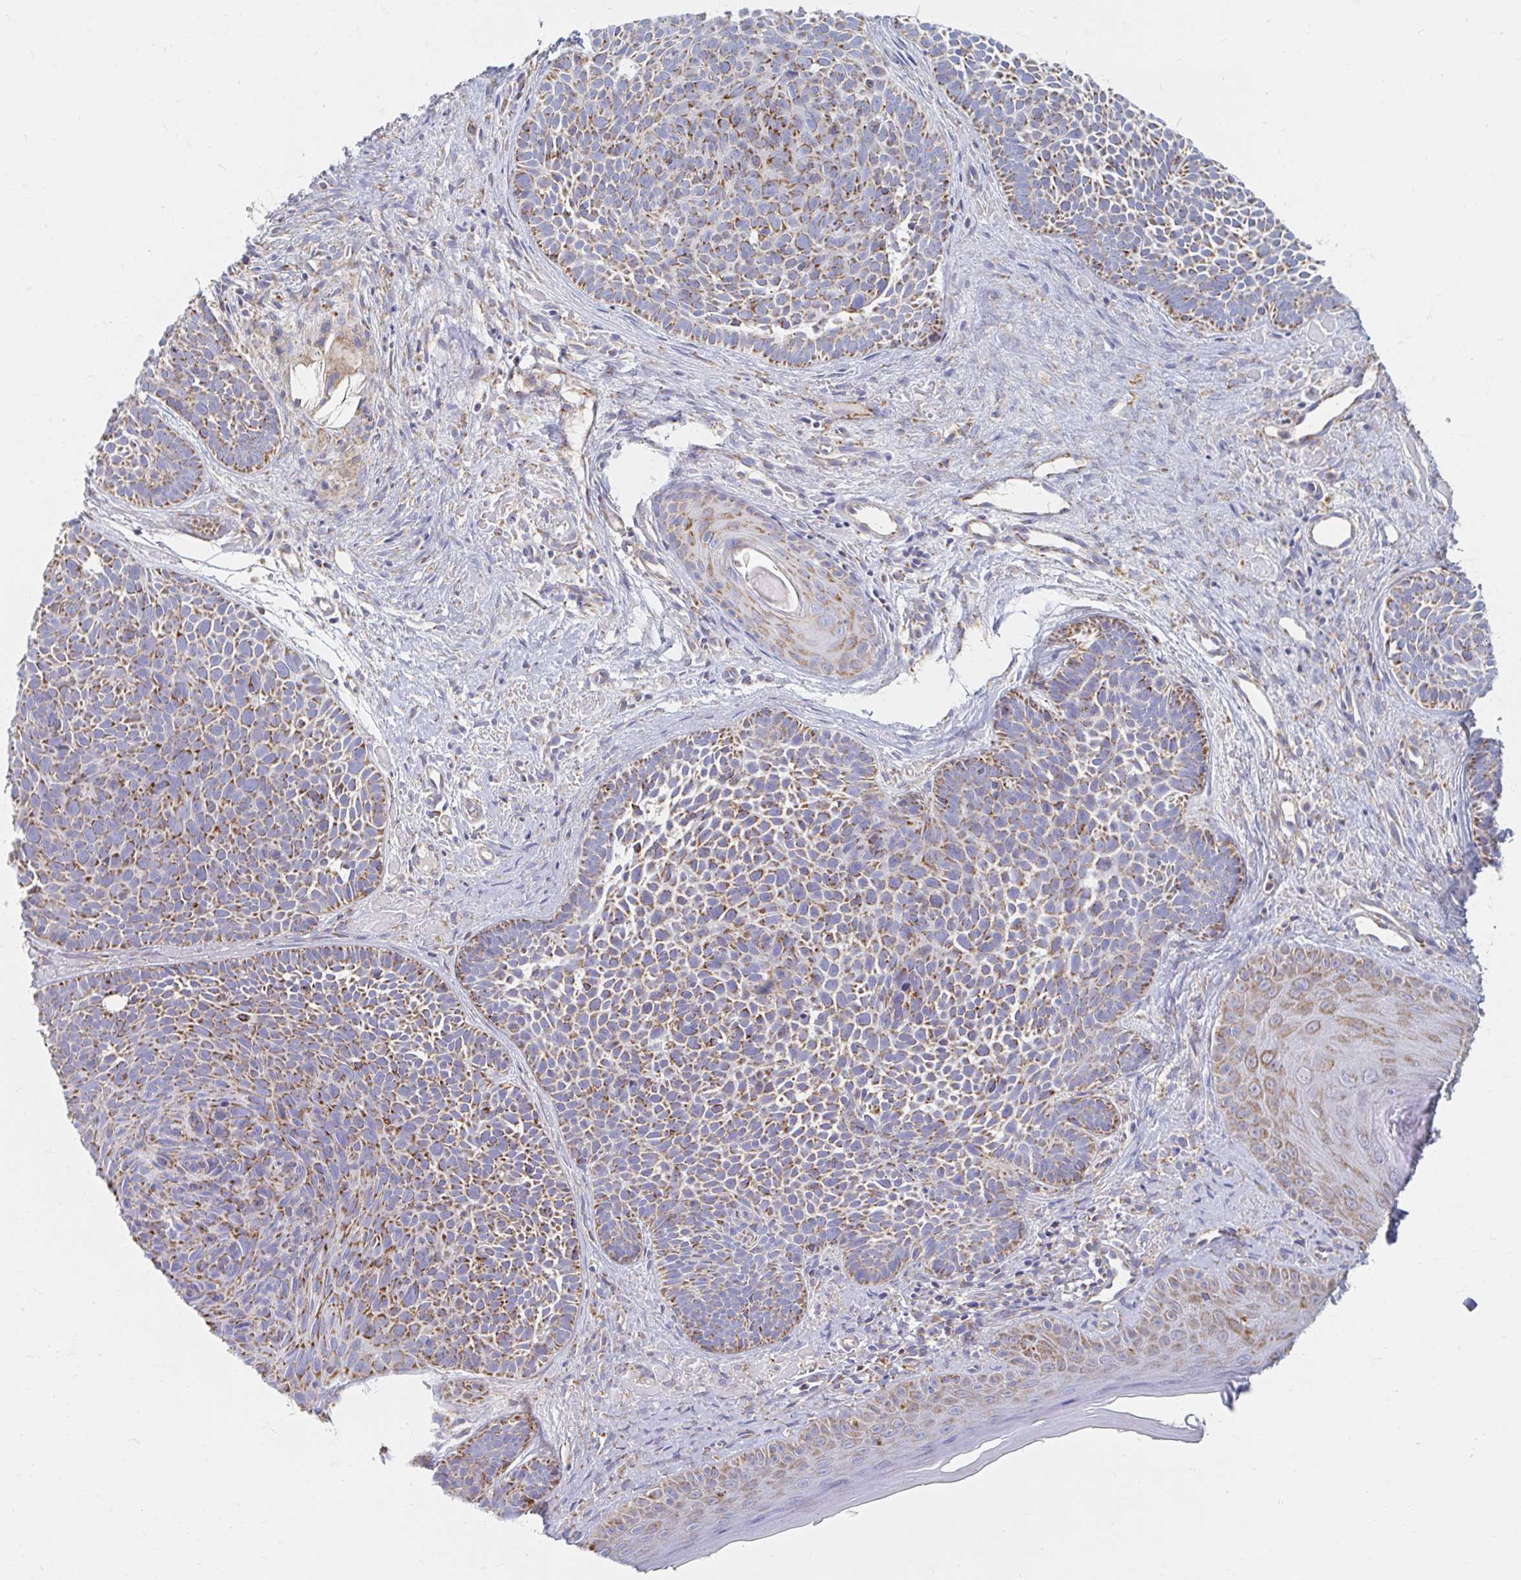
{"staining": {"intensity": "moderate", "quantity": ">75%", "location": "cytoplasmic/membranous"}, "tissue": "skin cancer", "cell_type": "Tumor cells", "image_type": "cancer", "snomed": [{"axis": "morphology", "description": "Basal cell carcinoma"}, {"axis": "topography", "description": "Skin"}], "caption": "Immunohistochemical staining of skin cancer demonstrates medium levels of moderate cytoplasmic/membranous staining in about >75% of tumor cells. (Brightfield microscopy of DAB IHC at high magnification).", "gene": "MAVS", "patient": {"sex": "male", "age": 81}}